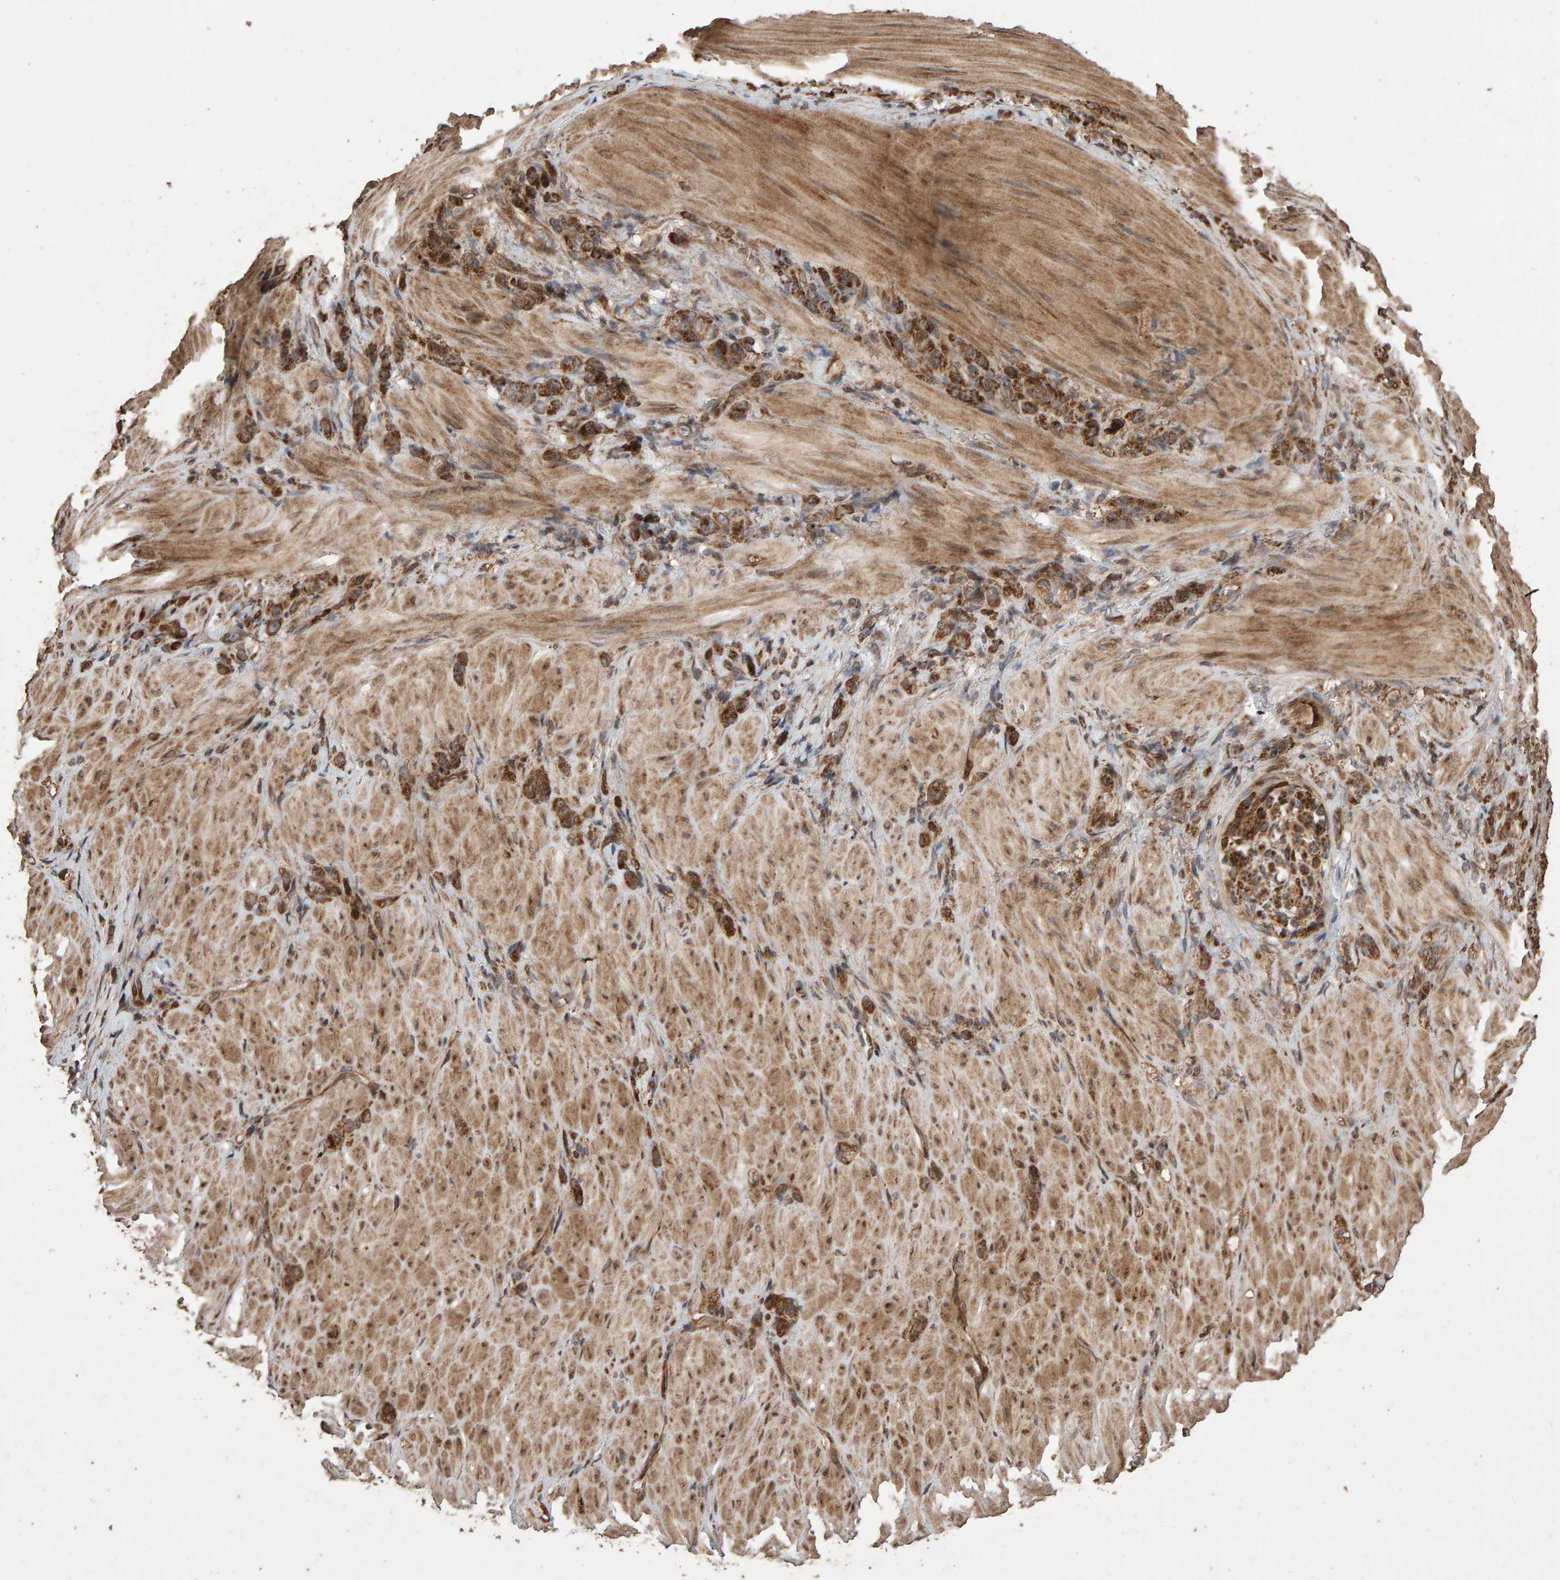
{"staining": {"intensity": "moderate", "quantity": ">75%", "location": "cytoplasmic/membranous"}, "tissue": "stomach cancer", "cell_type": "Tumor cells", "image_type": "cancer", "snomed": [{"axis": "morphology", "description": "Normal tissue, NOS"}, {"axis": "morphology", "description": "Adenocarcinoma, NOS"}, {"axis": "topography", "description": "Stomach"}], "caption": "Approximately >75% of tumor cells in stomach cancer (adenocarcinoma) demonstrate moderate cytoplasmic/membranous protein positivity as visualized by brown immunohistochemical staining.", "gene": "OSBP2", "patient": {"sex": "male", "age": 82}}